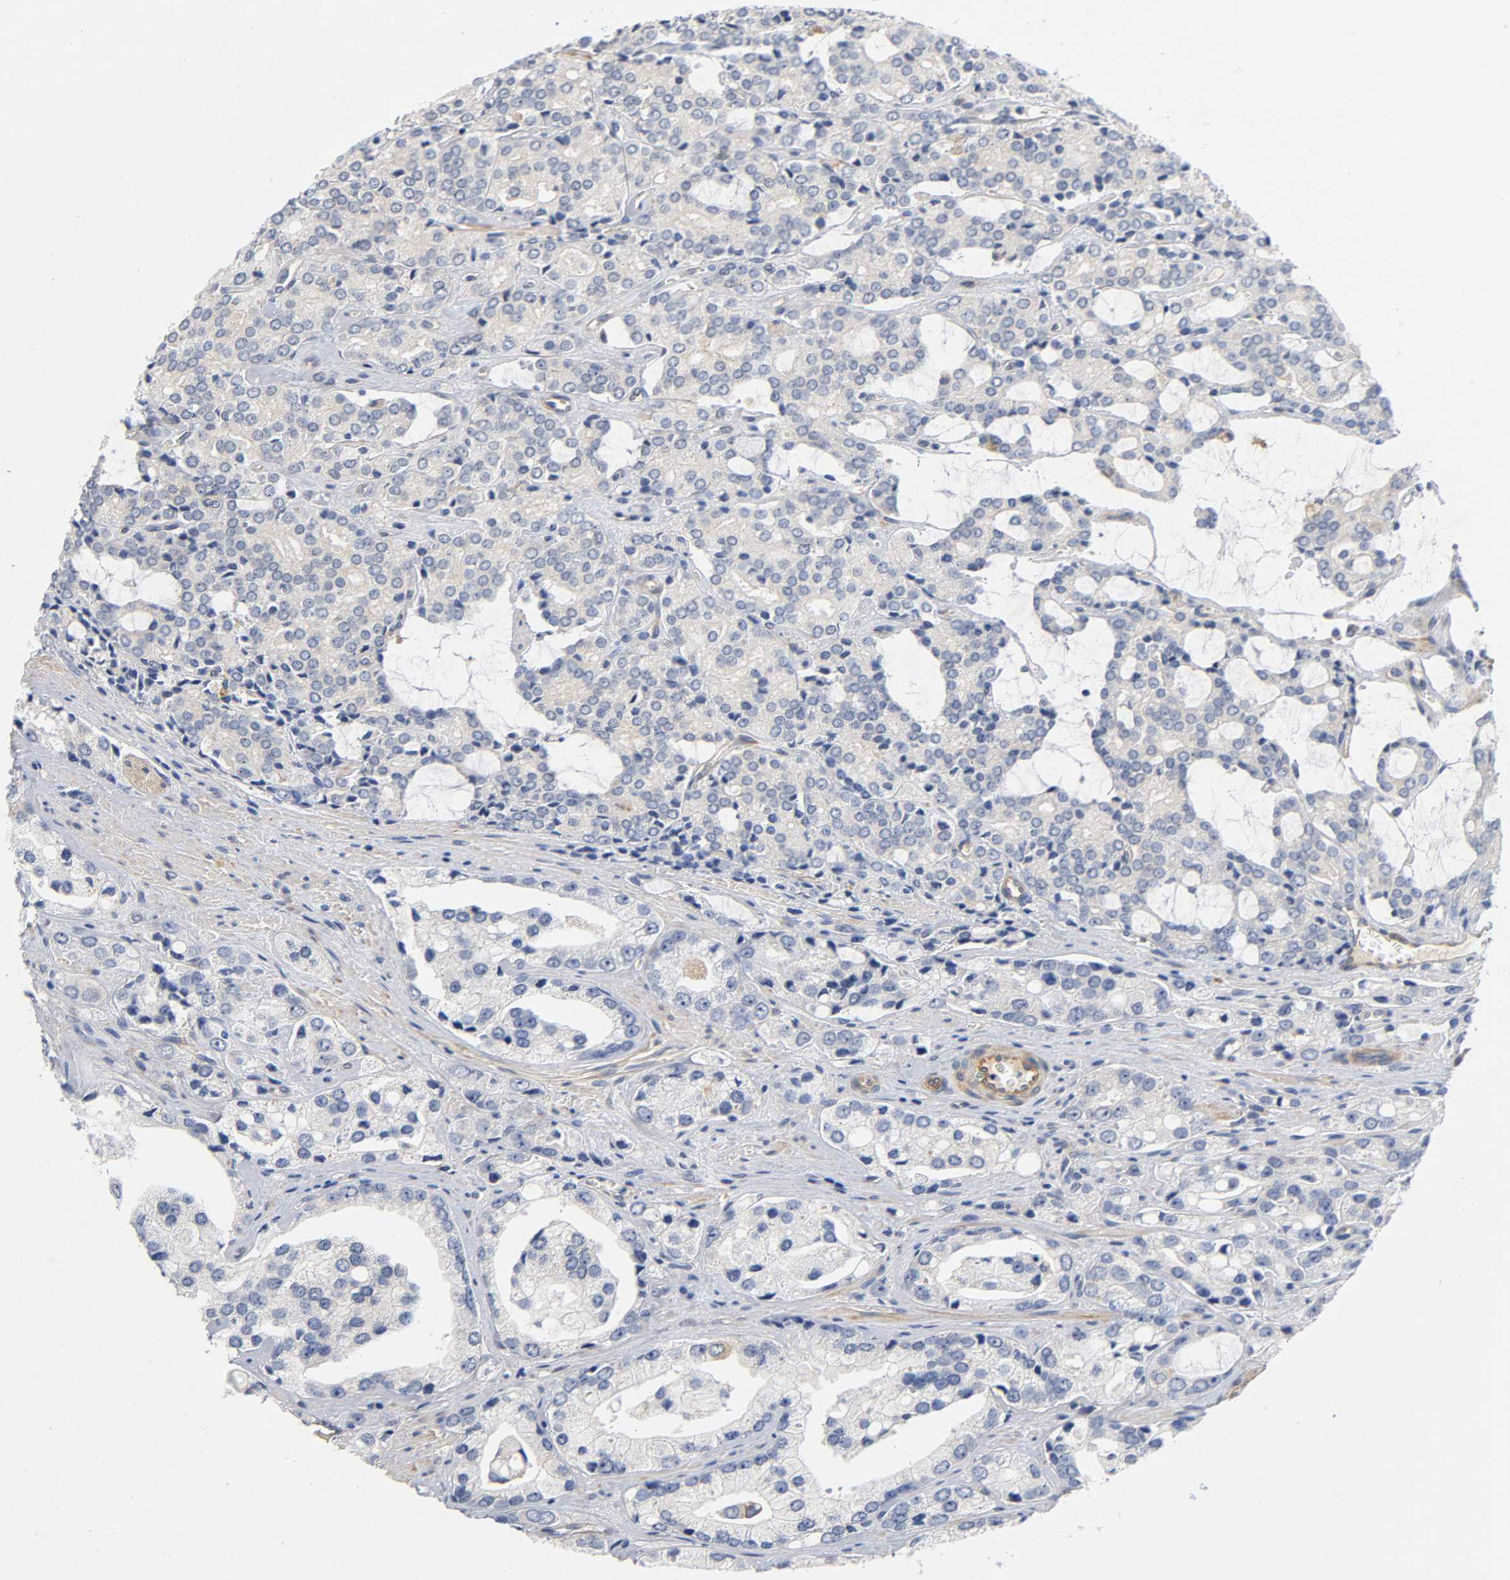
{"staining": {"intensity": "weak", "quantity": "<25%", "location": "cytoplasmic/membranous"}, "tissue": "prostate cancer", "cell_type": "Tumor cells", "image_type": "cancer", "snomed": [{"axis": "morphology", "description": "Adenocarcinoma, High grade"}, {"axis": "topography", "description": "Prostate"}], "caption": "The histopathology image displays no staining of tumor cells in adenocarcinoma (high-grade) (prostate).", "gene": "TNC", "patient": {"sex": "male", "age": 67}}